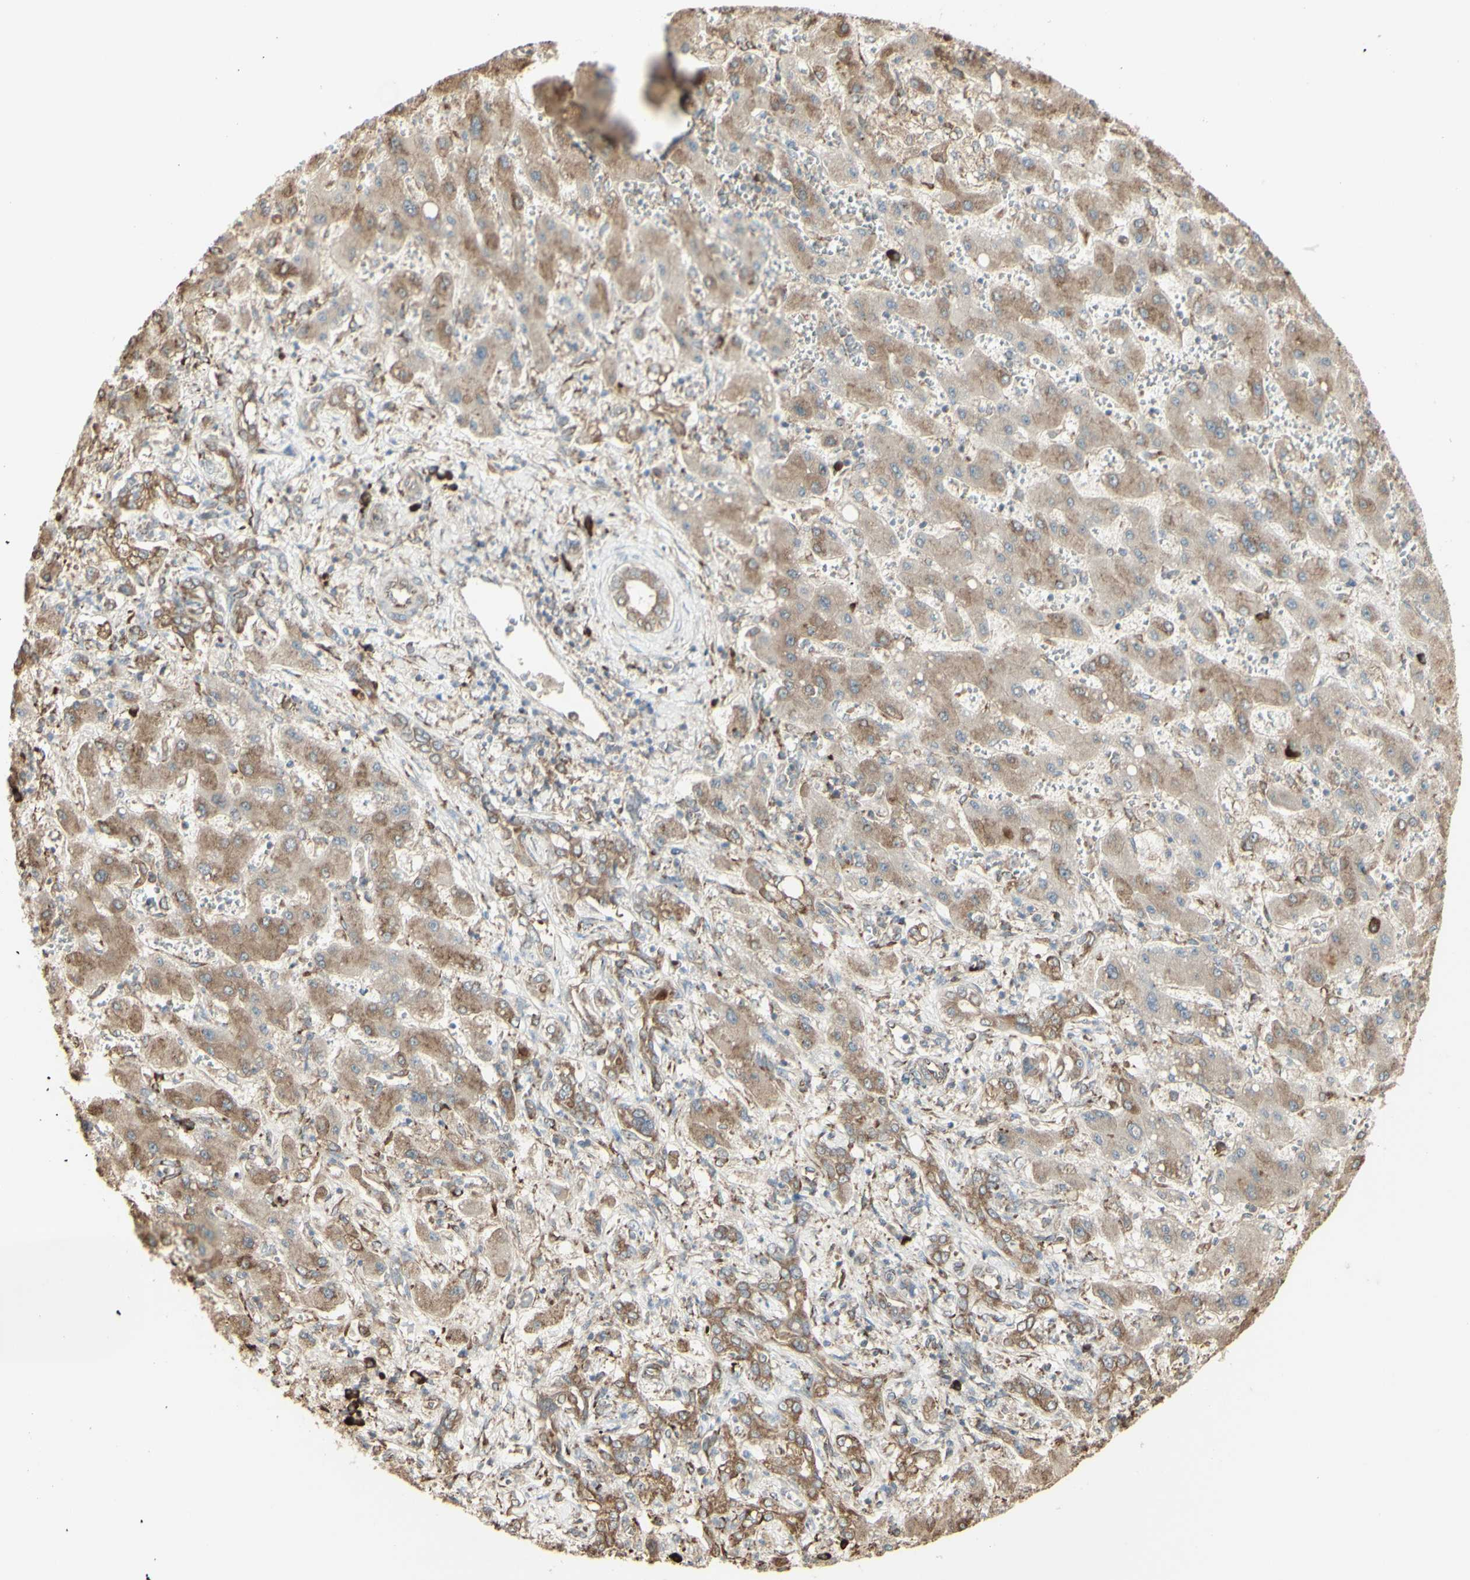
{"staining": {"intensity": "moderate", "quantity": ">75%", "location": "cytoplasmic/membranous"}, "tissue": "liver cancer", "cell_type": "Tumor cells", "image_type": "cancer", "snomed": [{"axis": "morphology", "description": "Cholangiocarcinoma"}, {"axis": "topography", "description": "Liver"}], "caption": "Approximately >75% of tumor cells in human cholangiocarcinoma (liver) show moderate cytoplasmic/membranous protein expression as visualized by brown immunohistochemical staining.", "gene": "EEF1B2", "patient": {"sex": "male", "age": 50}}